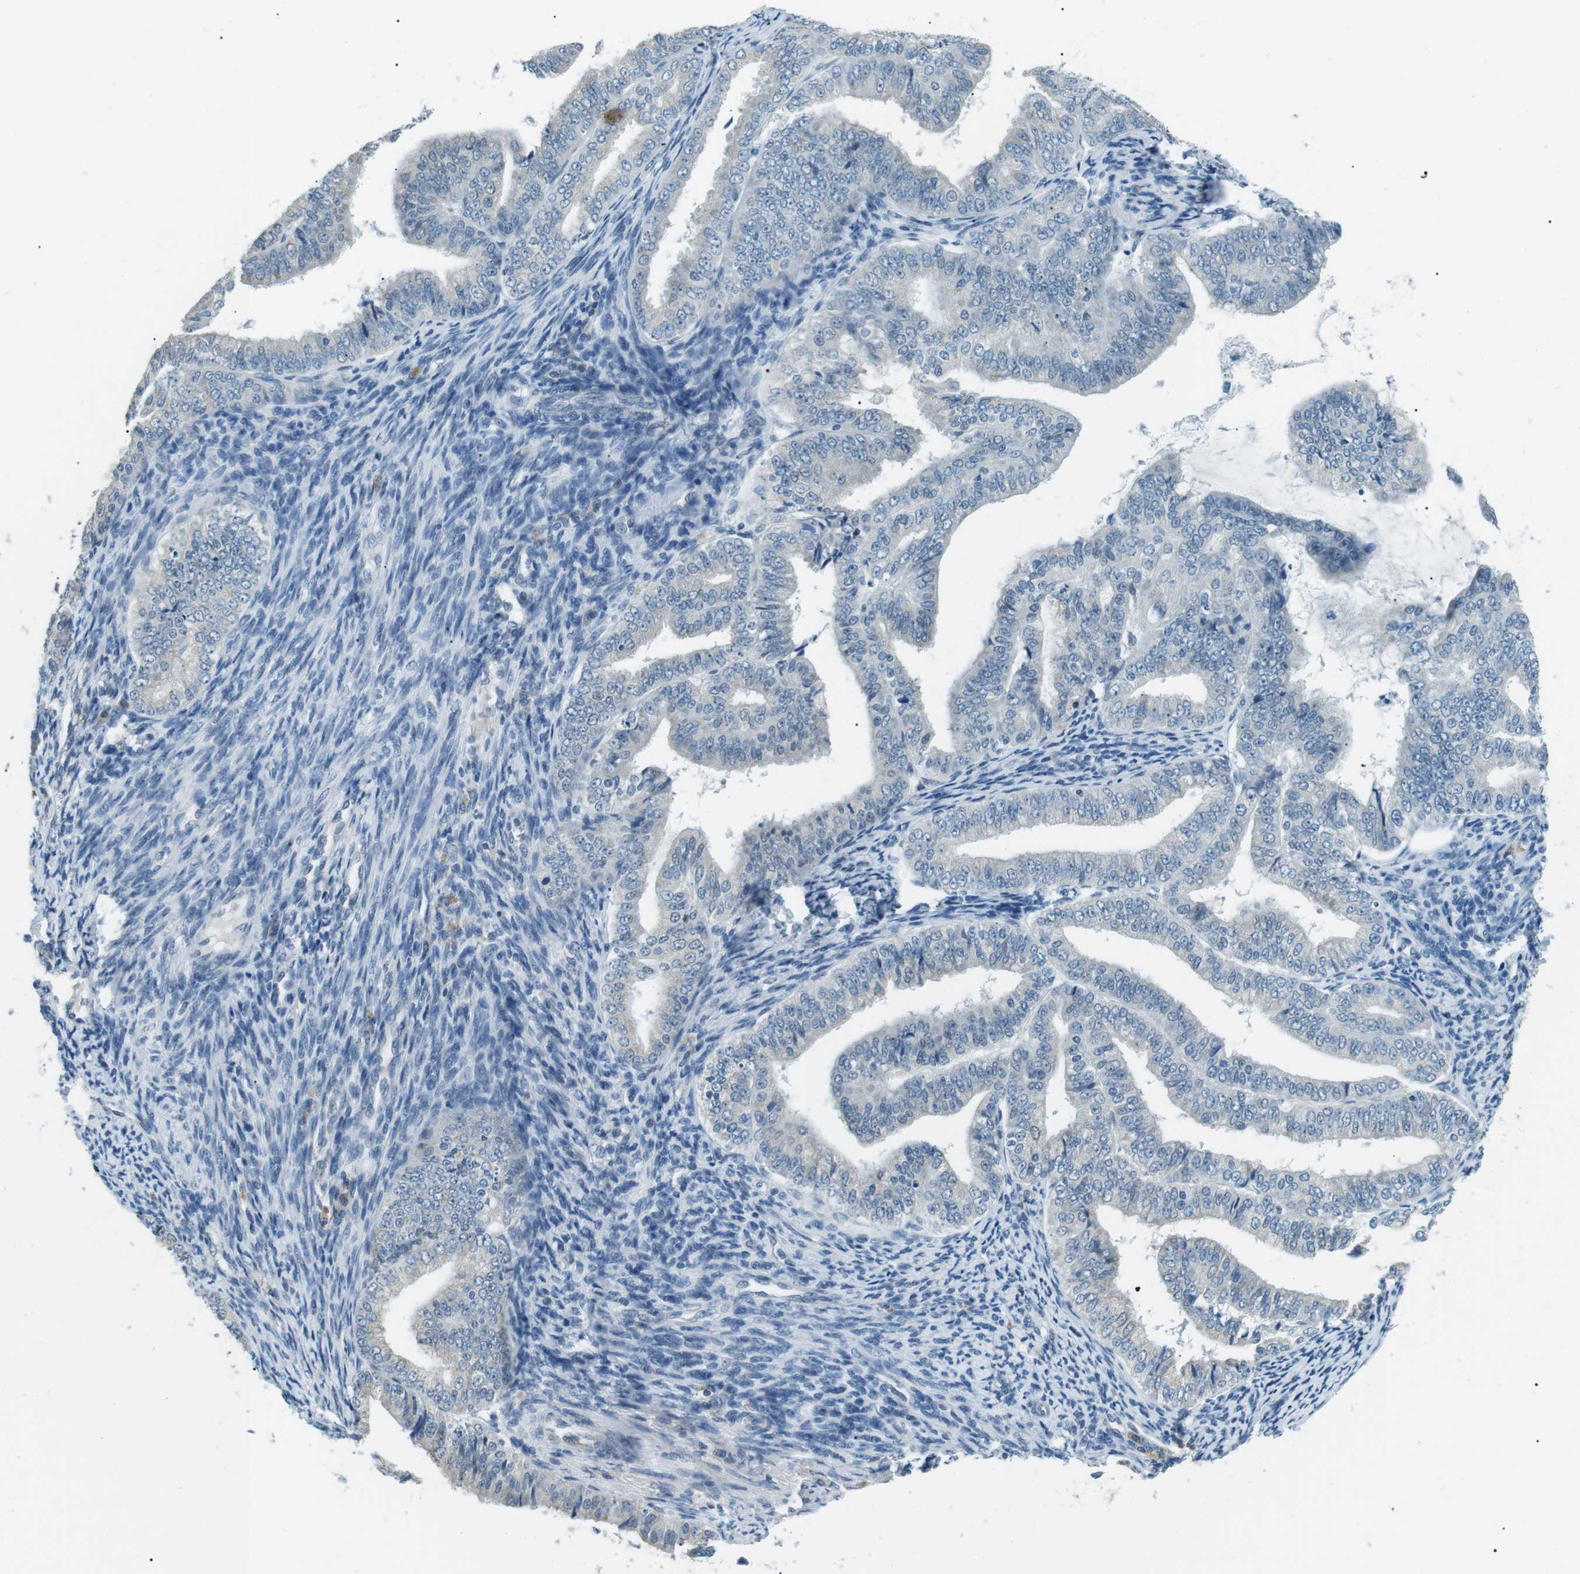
{"staining": {"intensity": "negative", "quantity": "none", "location": "none"}, "tissue": "endometrial cancer", "cell_type": "Tumor cells", "image_type": "cancer", "snomed": [{"axis": "morphology", "description": "Adenocarcinoma, NOS"}, {"axis": "topography", "description": "Endometrium"}], "caption": "A histopathology image of endometrial cancer stained for a protein reveals no brown staining in tumor cells.", "gene": "SERPINB2", "patient": {"sex": "female", "age": 63}}